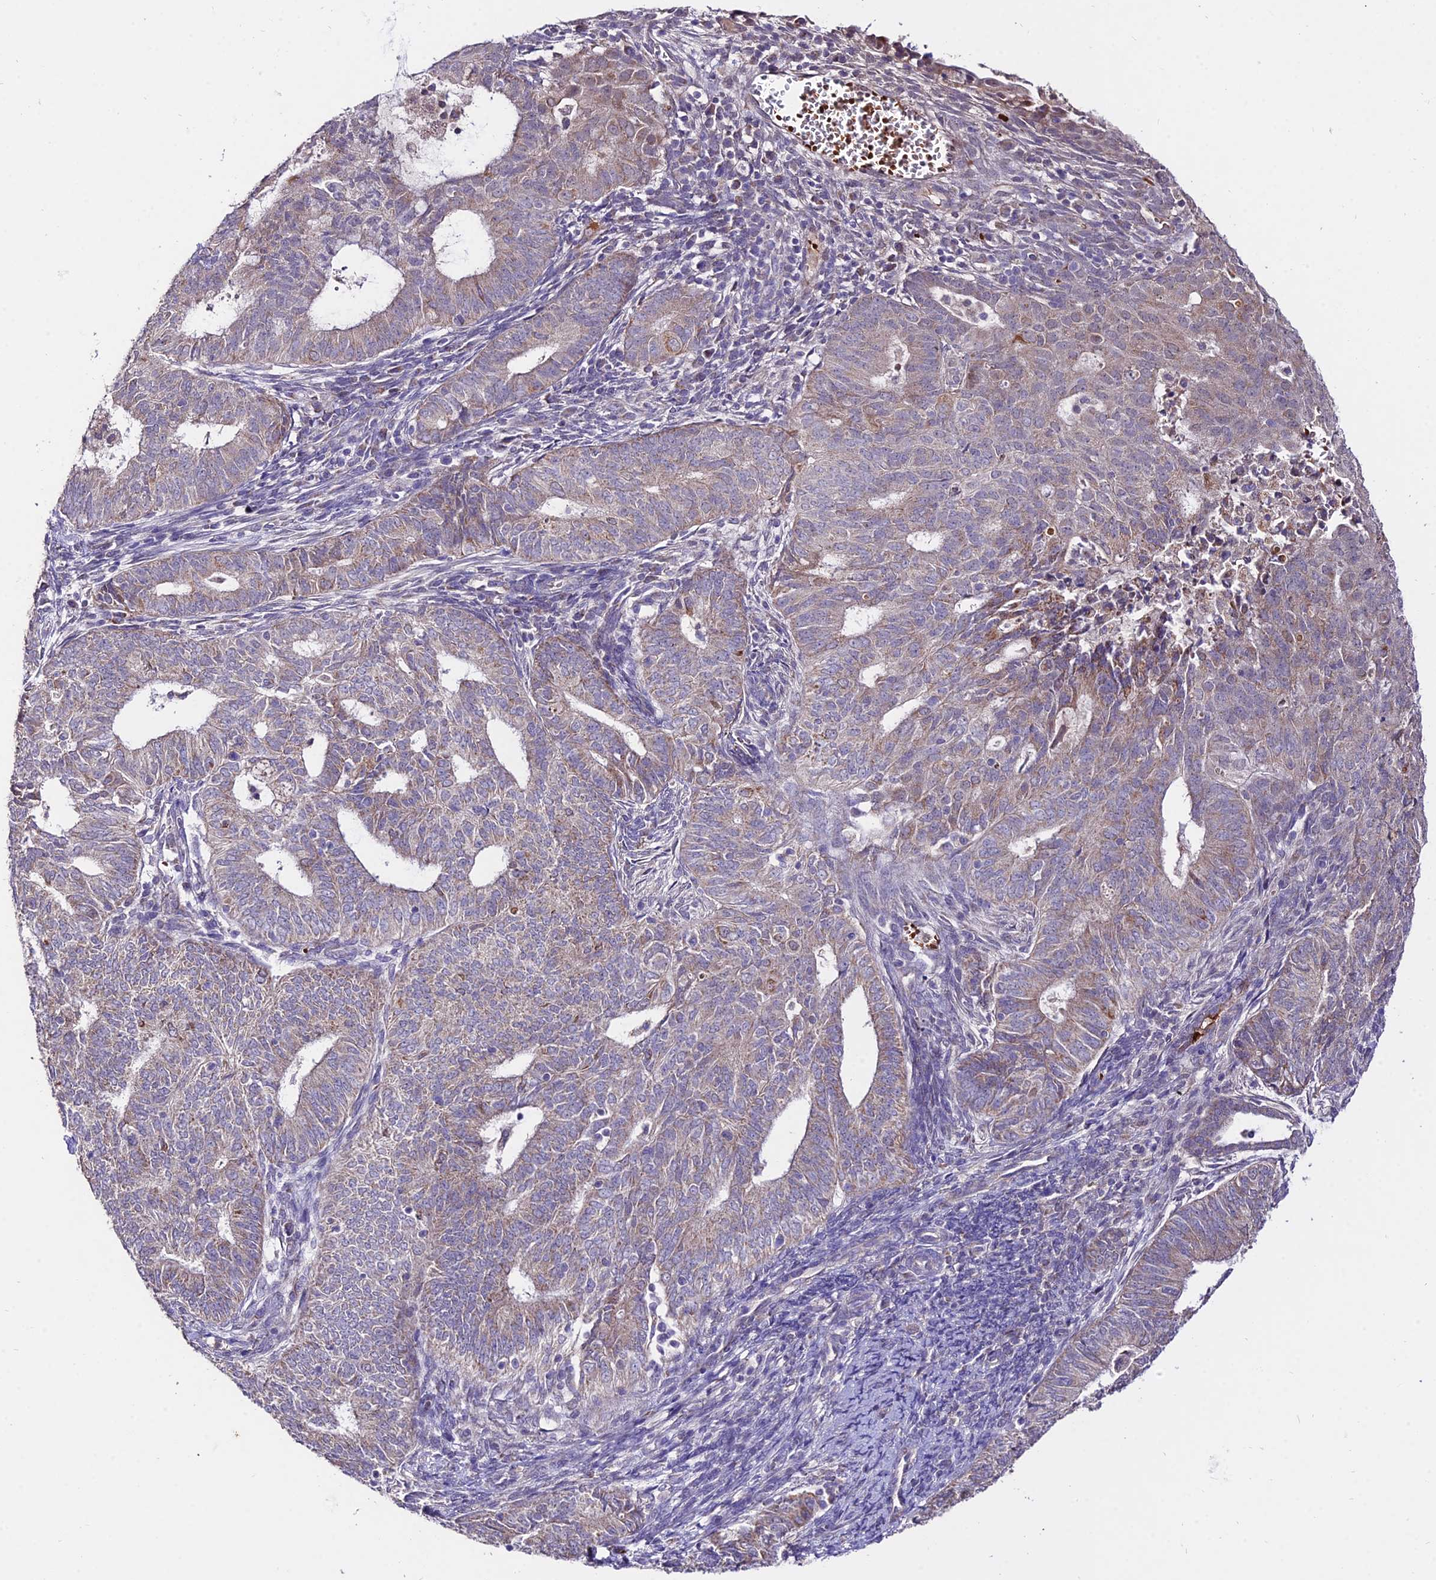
{"staining": {"intensity": "weak", "quantity": "<25%", "location": "cytoplasmic/membranous"}, "tissue": "endometrial cancer", "cell_type": "Tumor cells", "image_type": "cancer", "snomed": [{"axis": "morphology", "description": "Adenocarcinoma, NOS"}, {"axis": "topography", "description": "Endometrium"}], "caption": "Immunohistochemistry (IHC) histopathology image of human endometrial adenocarcinoma stained for a protein (brown), which demonstrates no staining in tumor cells.", "gene": "WDR5B", "patient": {"sex": "female", "age": 62}}